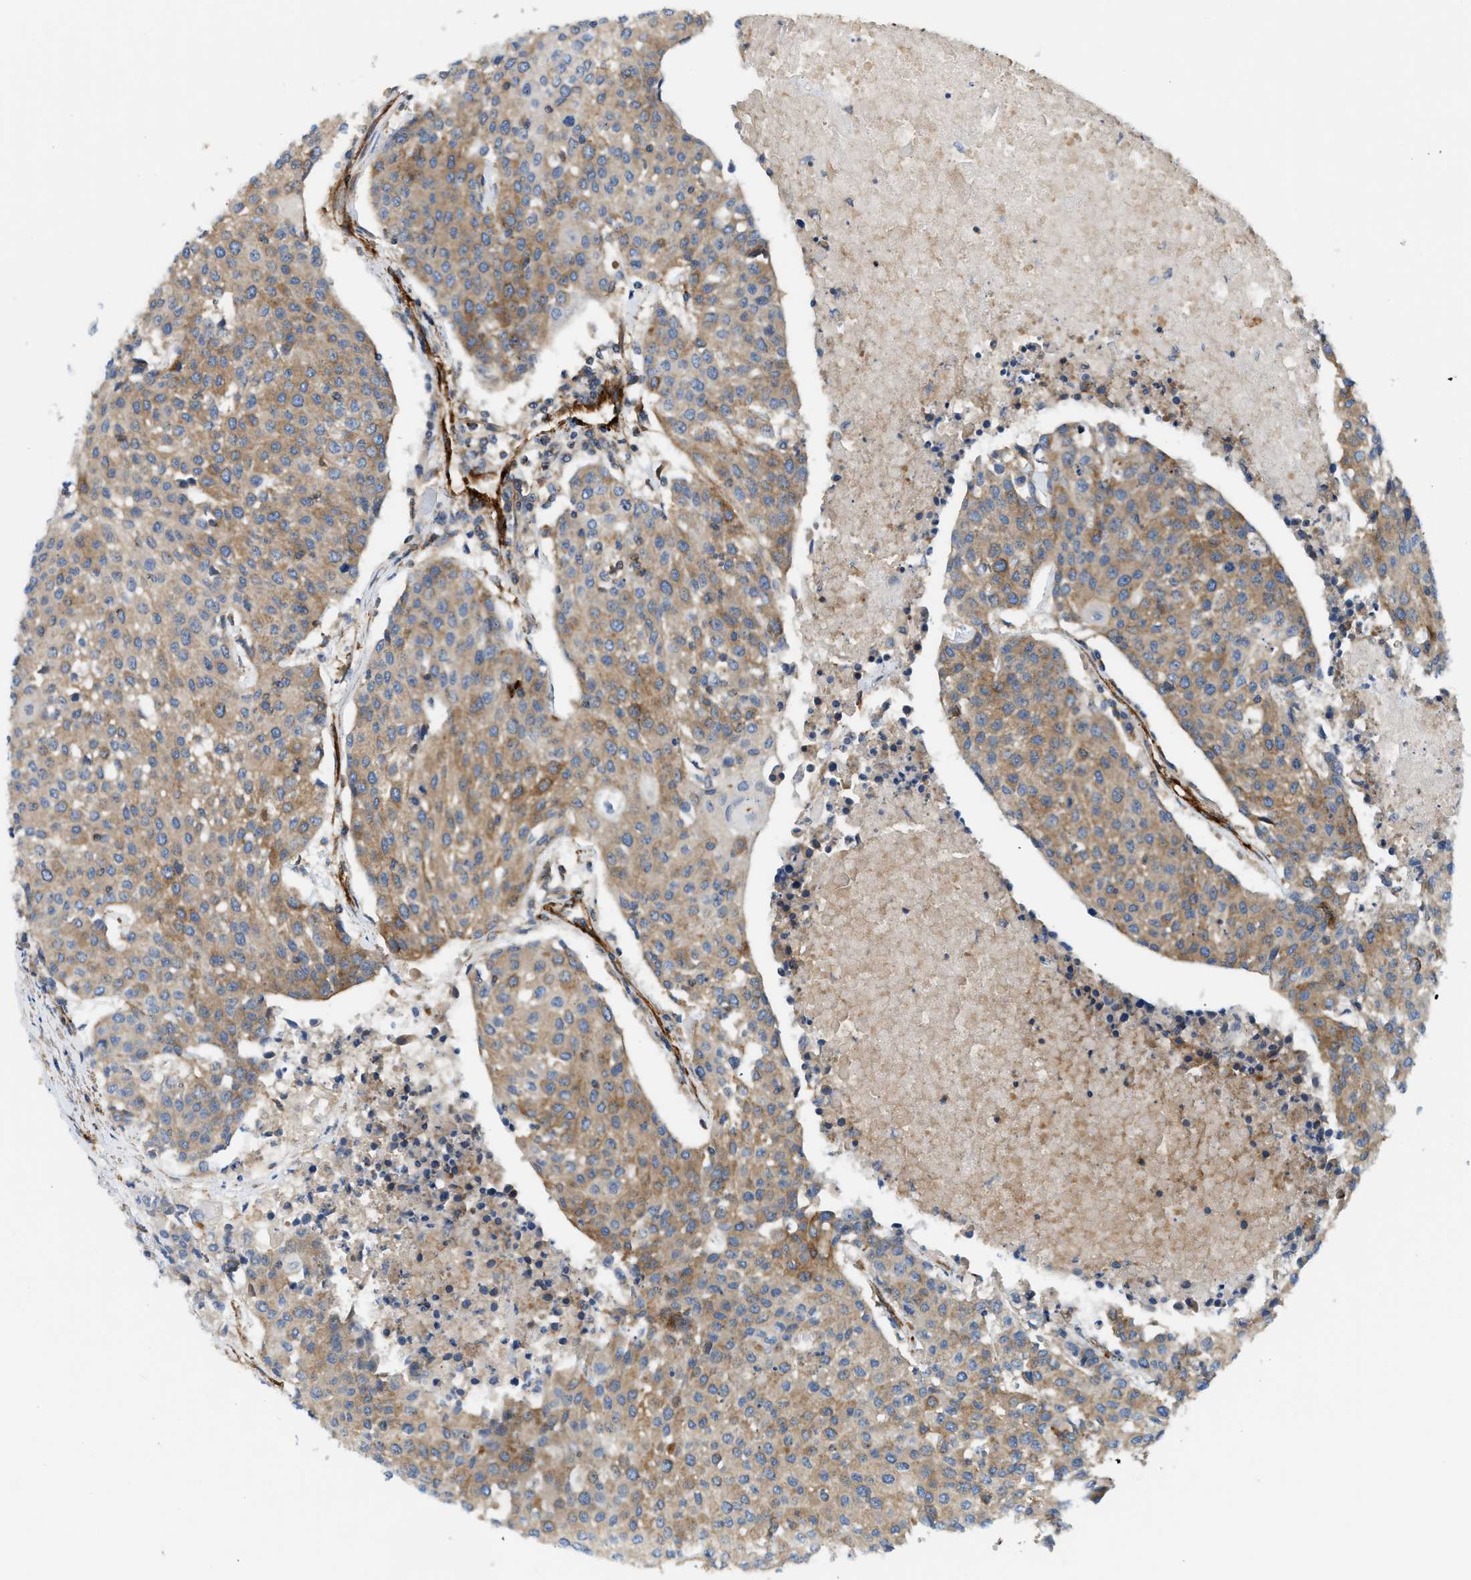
{"staining": {"intensity": "moderate", "quantity": "25%-75%", "location": "cytoplasmic/membranous"}, "tissue": "urothelial cancer", "cell_type": "Tumor cells", "image_type": "cancer", "snomed": [{"axis": "morphology", "description": "Urothelial carcinoma, High grade"}, {"axis": "topography", "description": "Urinary bladder"}], "caption": "Moderate cytoplasmic/membranous protein staining is seen in about 25%-75% of tumor cells in urothelial cancer.", "gene": "HIP1", "patient": {"sex": "female", "age": 85}}